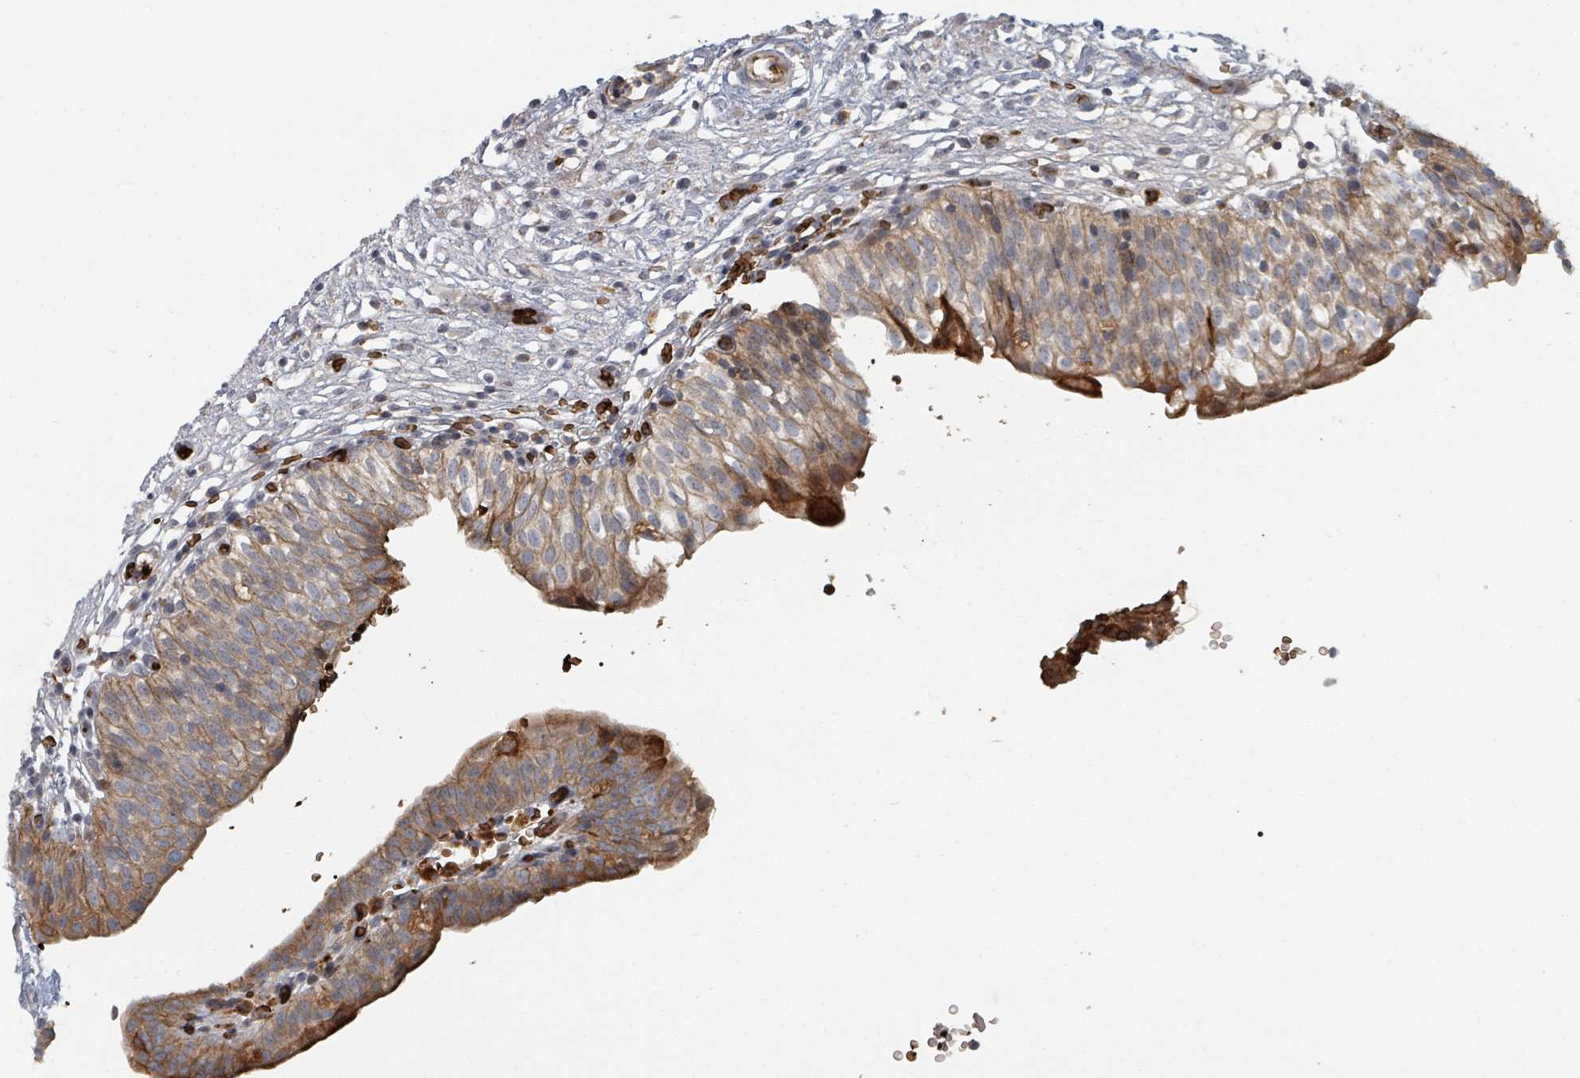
{"staining": {"intensity": "moderate", "quantity": ">75%", "location": "cytoplasmic/membranous"}, "tissue": "urinary bladder", "cell_type": "Urothelial cells", "image_type": "normal", "snomed": [{"axis": "morphology", "description": "Normal tissue, NOS"}, {"axis": "topography", "description": "Urinary bladder"}], "caption": "Immunohistochemical staining of normal human urinary bladder reveals >75% levels of moderate cytoplasmic/membranous protein positivity in about >75% of urothelial cells.", "gene": "TRPC4AP", "patient": {"sex": "male", "age": 55}}